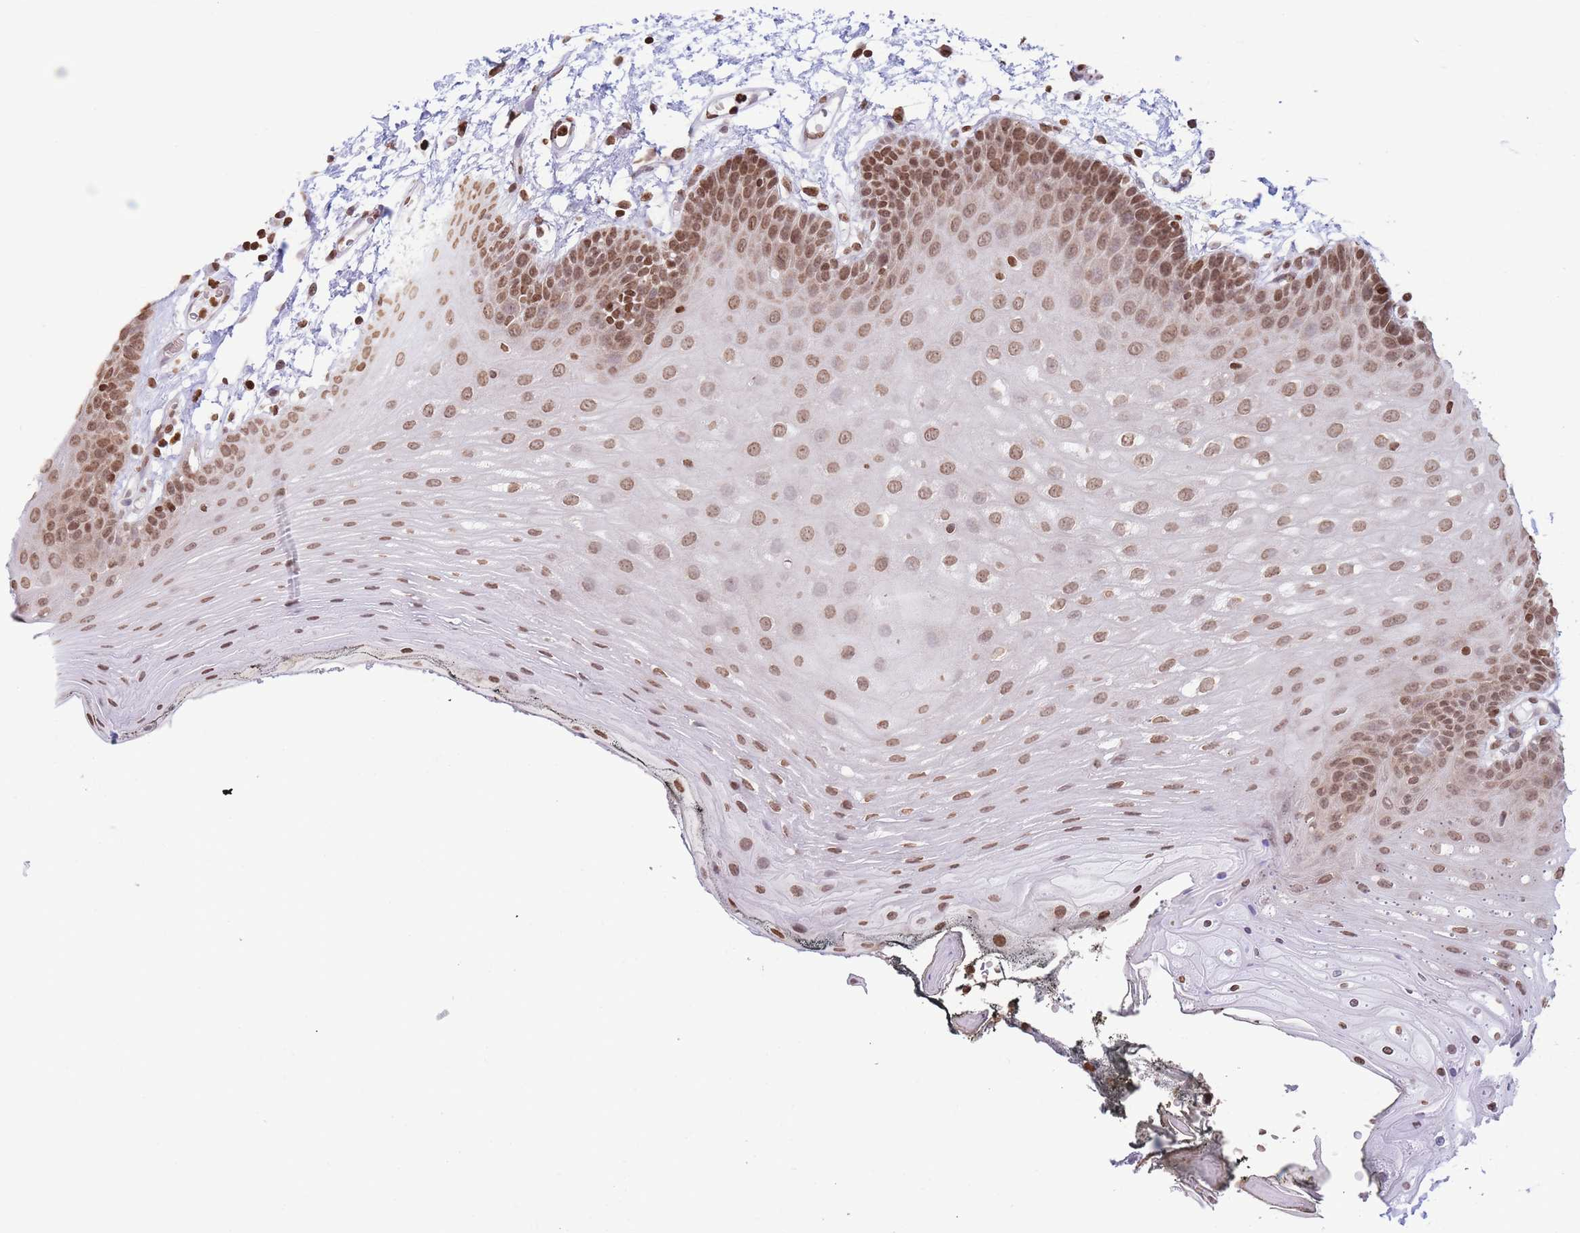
{"staining": {"intensity": "moderate", "quantity": ">75%", "location": "nuclear"}, "tissue": "oral mucosa", "cell_type": "Squamous epithelial cells", "image_type": "normal", "snomed": [{"axis": "morphology", "description": "Normal tissue, NOS"}, {"axis": "morphology", "description": "Squamous cell carcinoma, NOS"}, {"axis": "topography", "description": "Oral tissue"}, {"axis": "topography", "description": "Head-Neck"}], "caption": "Immunohistochemistry (IHC) of benign oral mucosa exhibits medium levels of moderate nuclear positivity in about >75% of squamous epithelial cells. (brown staining indicates protein expression, while blue staining denotes nuclei).", "gene": "H2BC10", "patient": {"sex": "female", "age": 81}}